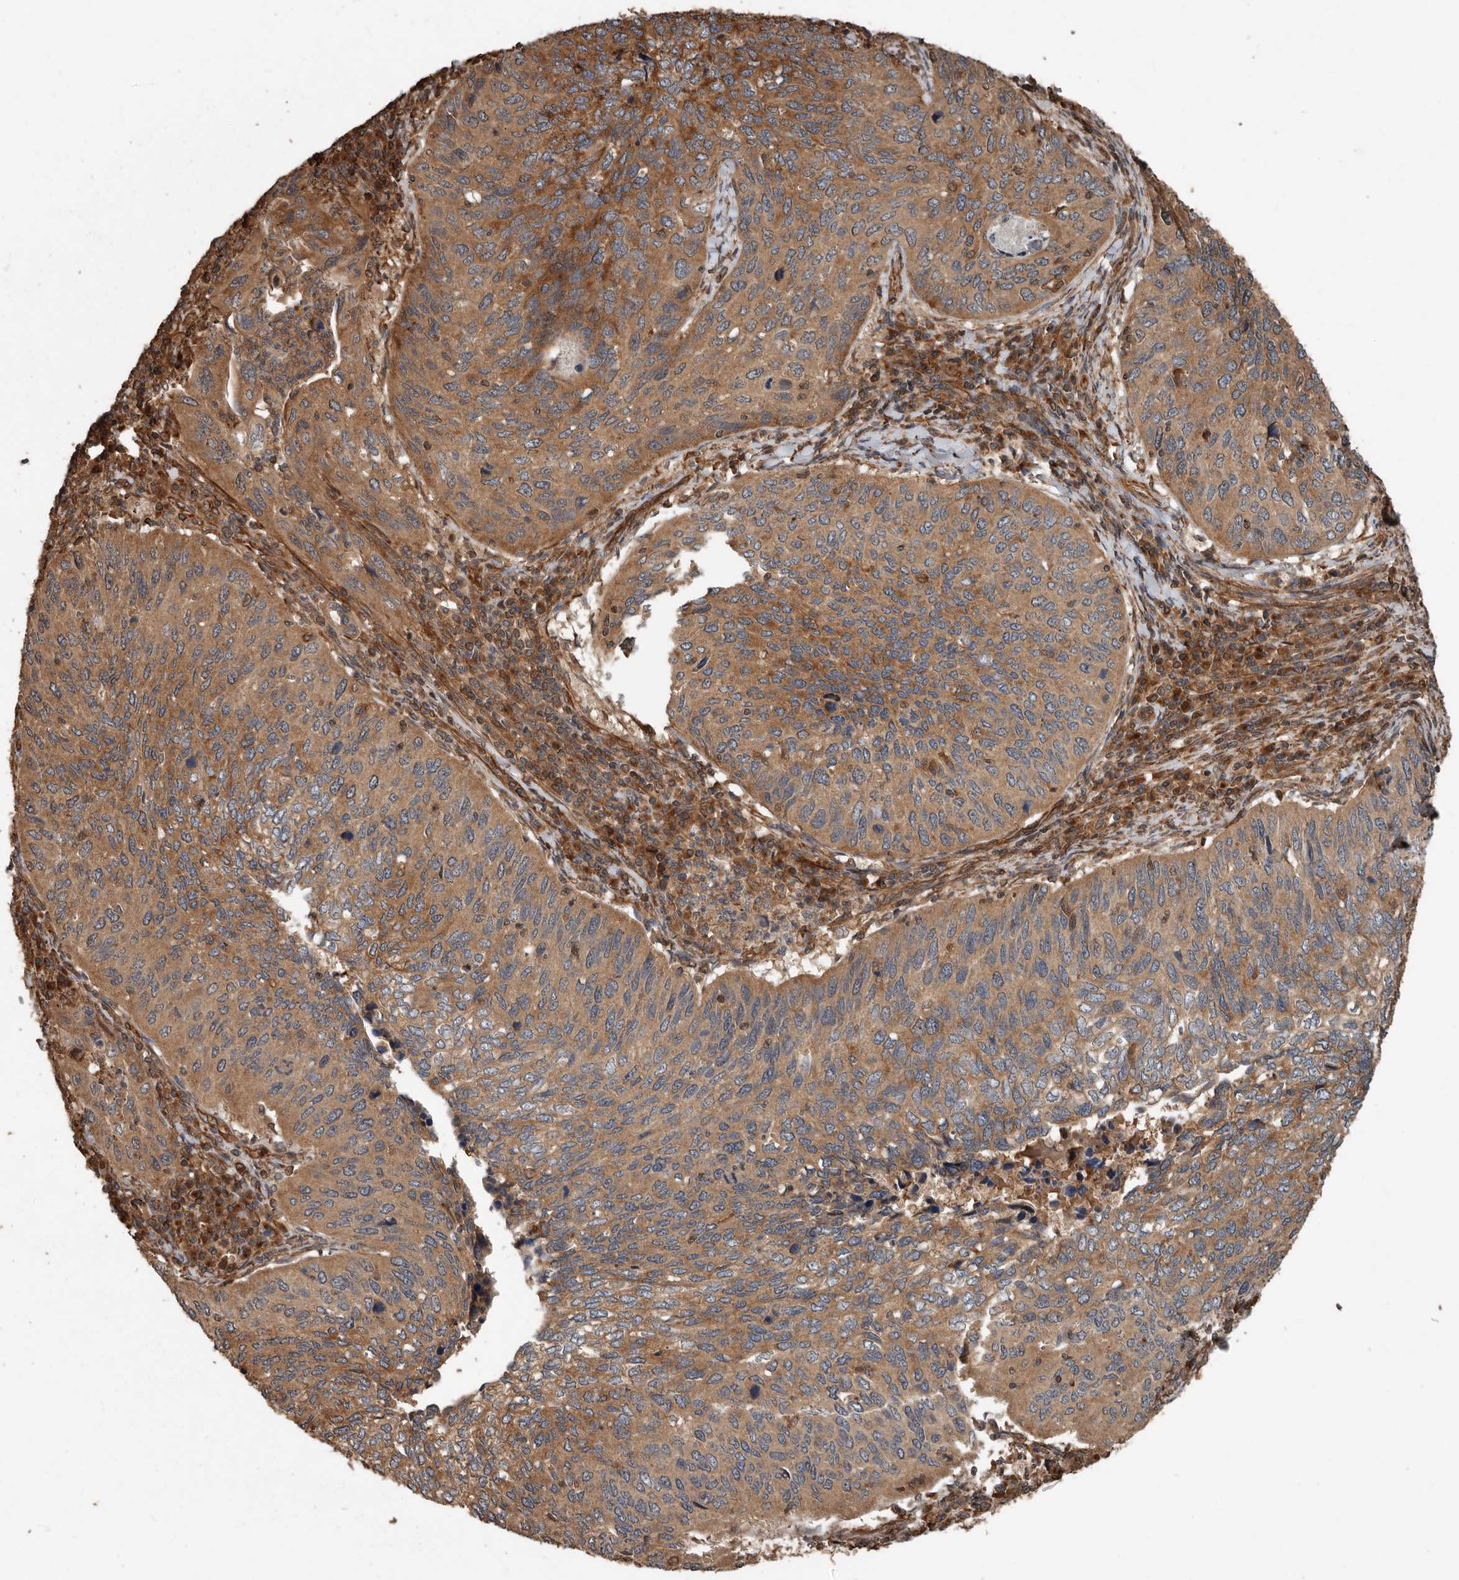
{"staining": {"intensity": "moderate", "quantity": ">75%", "location": "cytoplasmic/membranous"}, "tissue": "cervical cancer", "cell_type": "Tumor cells", "image_type": "cancer", "snomed": [{"axis": "morphology", "description": "Squamous cell carcinoma, NOS"}, {"axis": "topography", "description": "Cervix"}], "caption": "Immunohistochemistry of cervical squamous cell carcinoma exhibits medium levels of moderate cytoplasmic/membranous expression in about >75% of tumor cells.", "gene": "YOD1", "patient": {"sex": "female", "age": 38}}